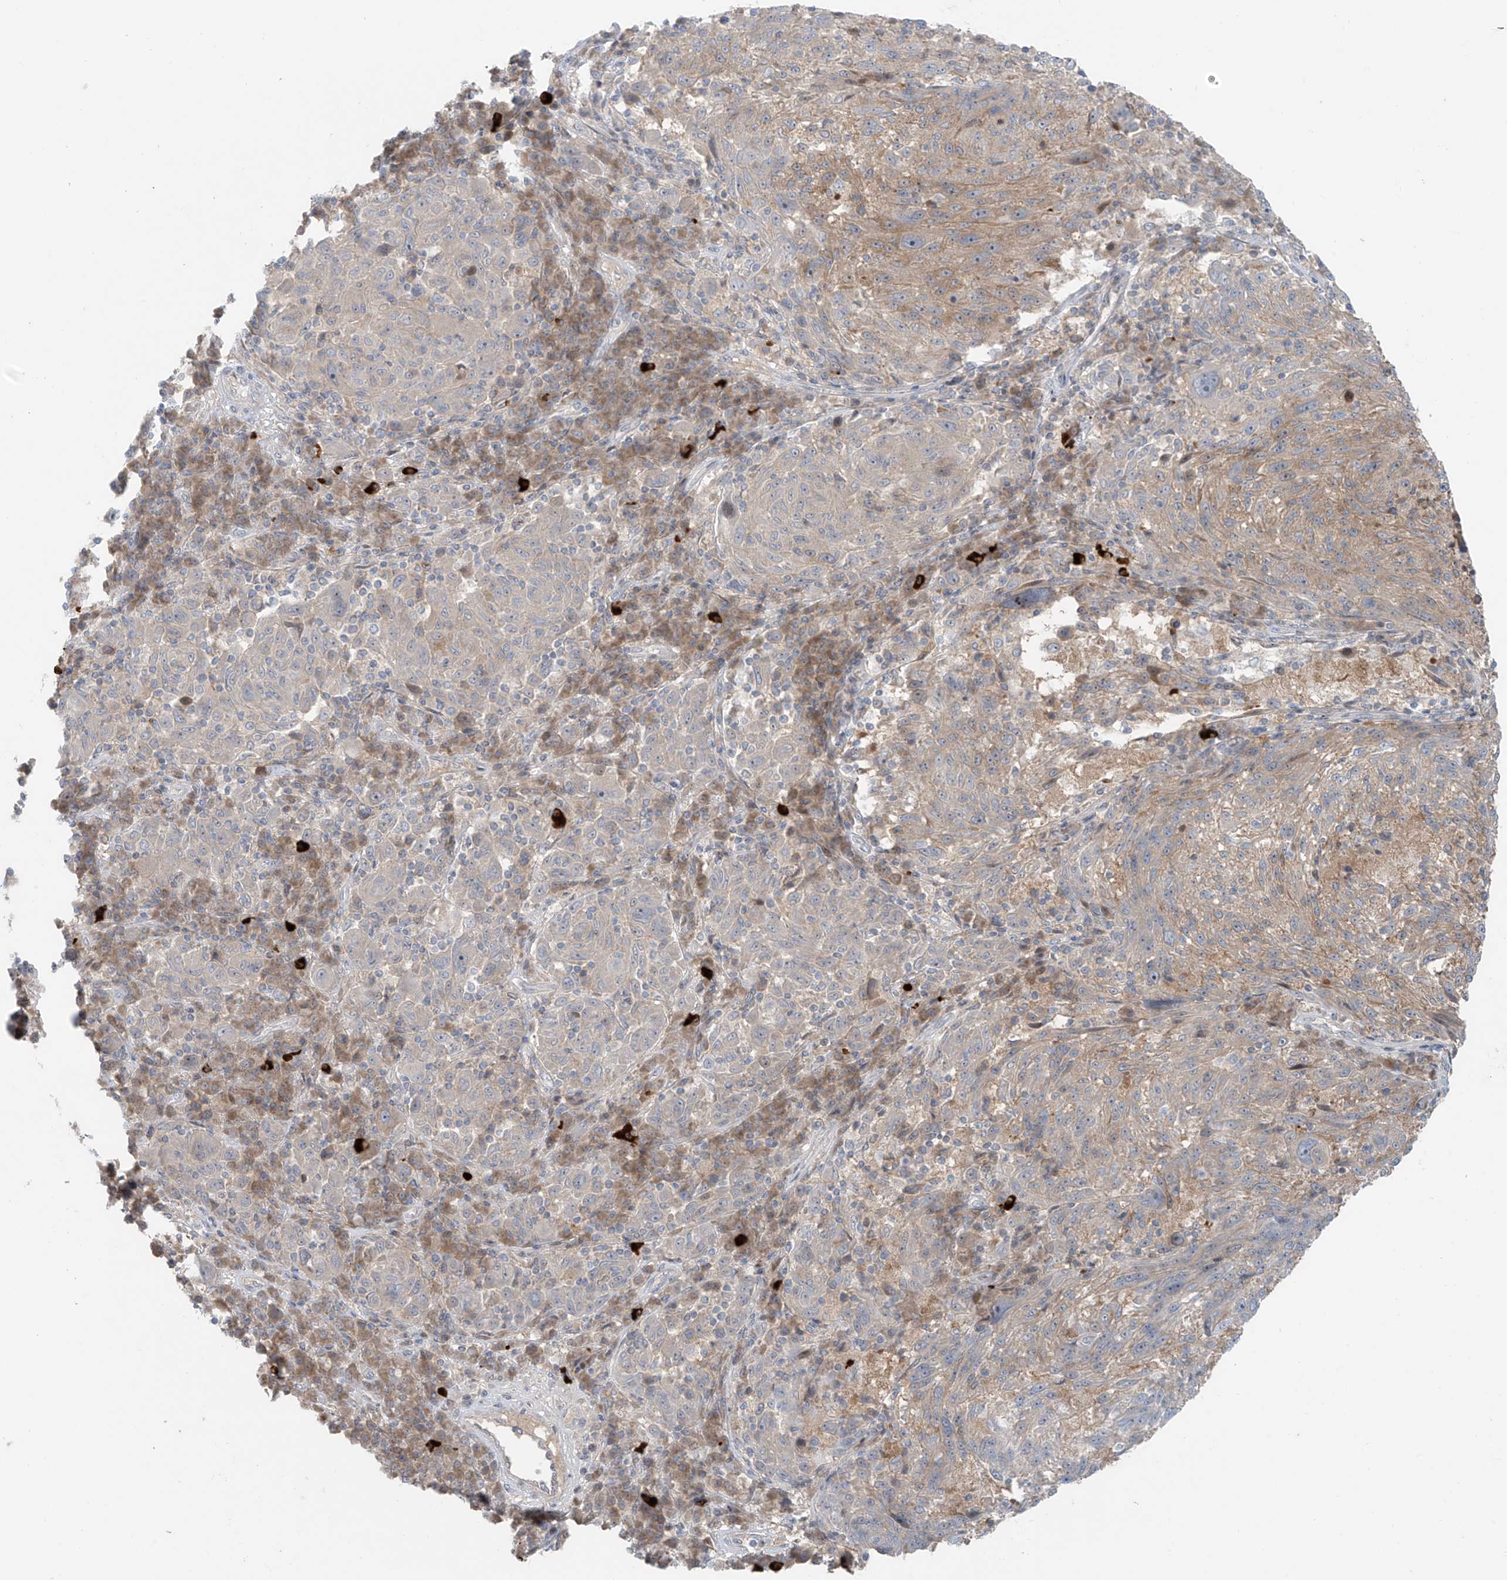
{"staining": {"intensity": "weak", "quantity": "25%-75%", "location": "cytoplasmic/membranous"}, "tissue": "melanoma", "cell_type": "Tumor cells", "image_type": "cancer", "snomed": [{"axis": "morphology", "description": "Malignant melanoma, NOS"}, {"axis": "topography", "description": "Skin"}], "caption": "Immunohistochemical staining of malignant melanoma demonstrates low levels of weak cytoplasmic/membranous protein expression in approximately 25%-75% of tumor cells.", "gene": "PPAT", "patient": {"sex": "male", "age": 53}}